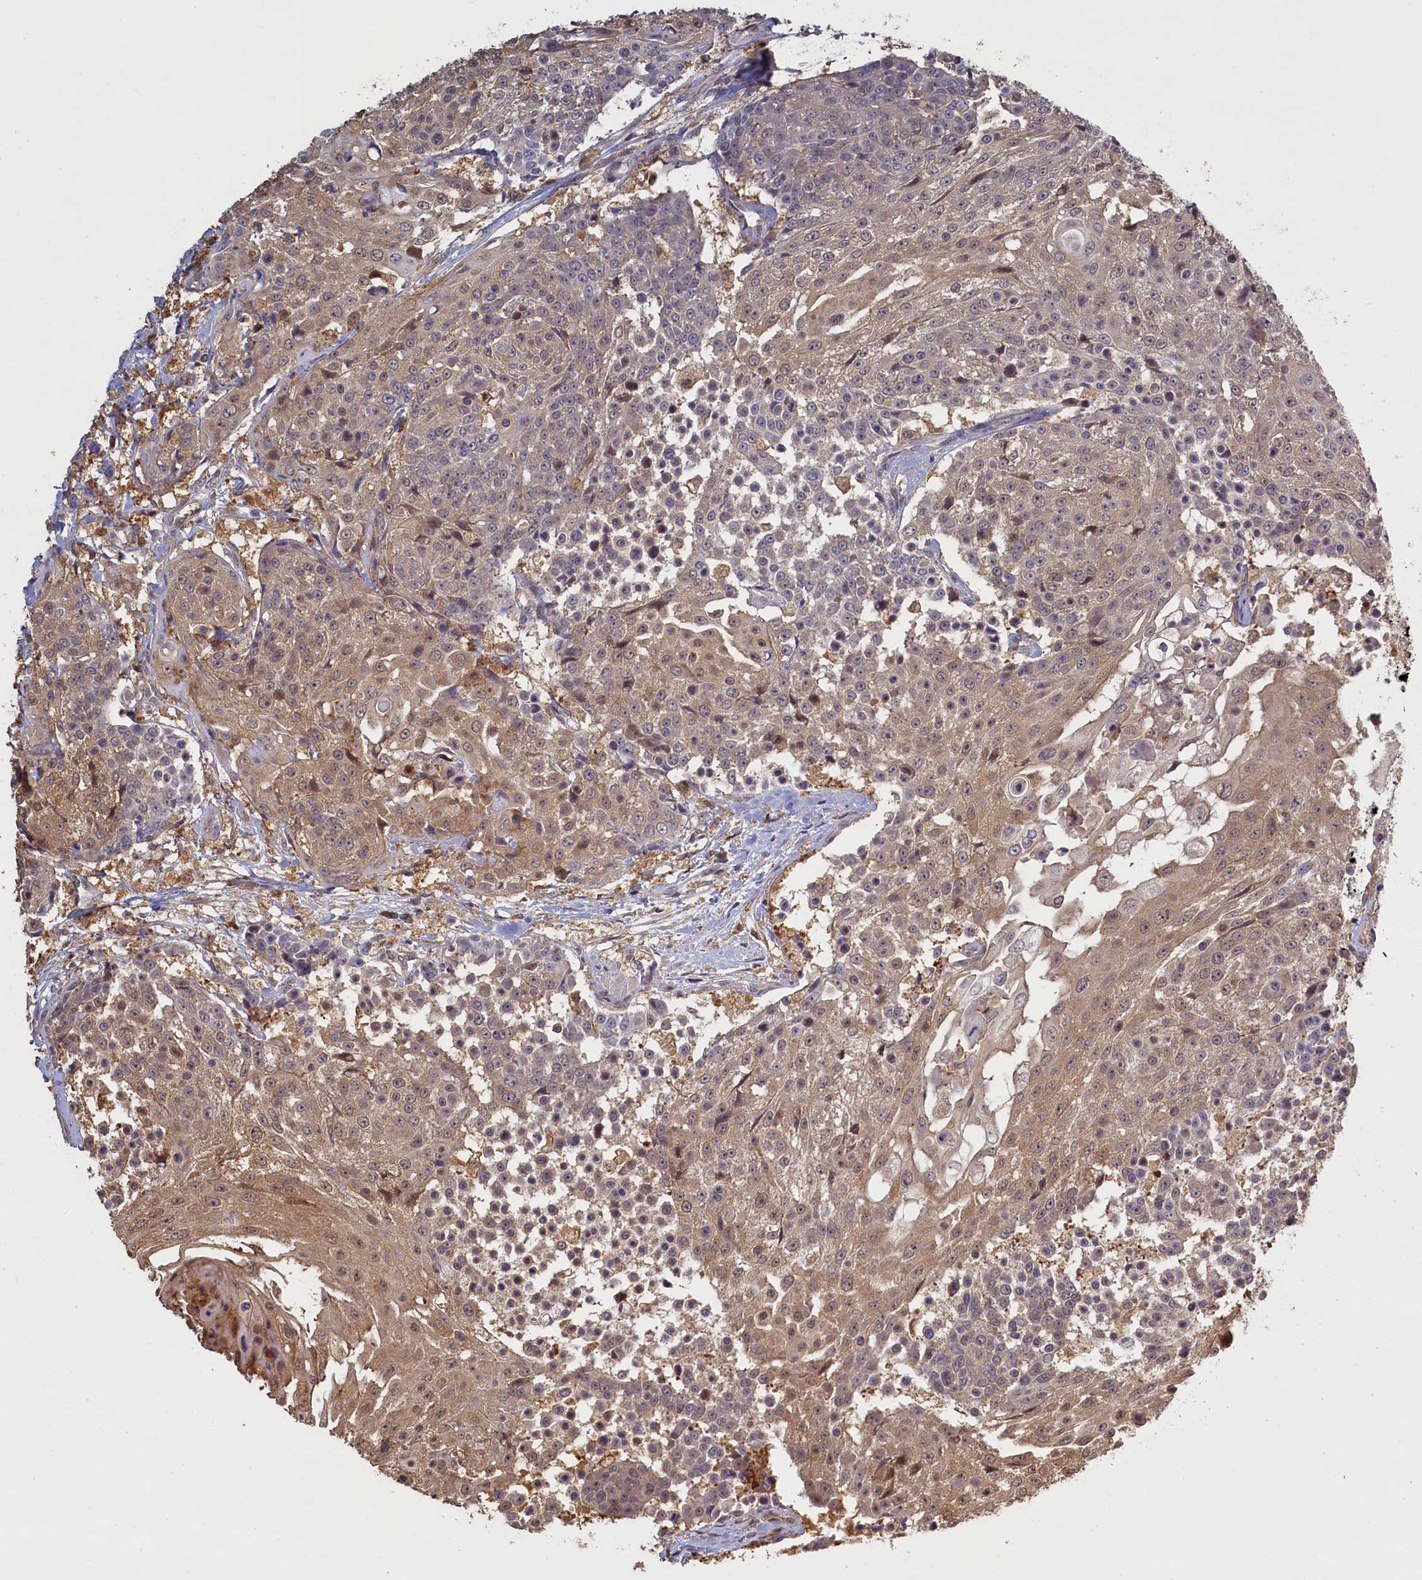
{"staining": {"intensity": "moderate", "quantity": "25%-75%", "location": "cytoplasmic/membranous,nuclear"}, "tissue": "urothelial cancer", "cell_type": "Tumor cells", "image_type": "cancer", "snomed": [{"axis": "morphology", "description": "Urothelial carcinoma, High grade"}, {"axis": "topography", "description": "Urinary bladder"}], "caption": "Urothelial cancer stained for a protein (brown) demonstrates moderate cytoplasmic/membranous and nuclear positive staining in about 25%-75% of tumor cells.", "gene": "UCHL3", "patient": {"sex": "female", "age": 63}}